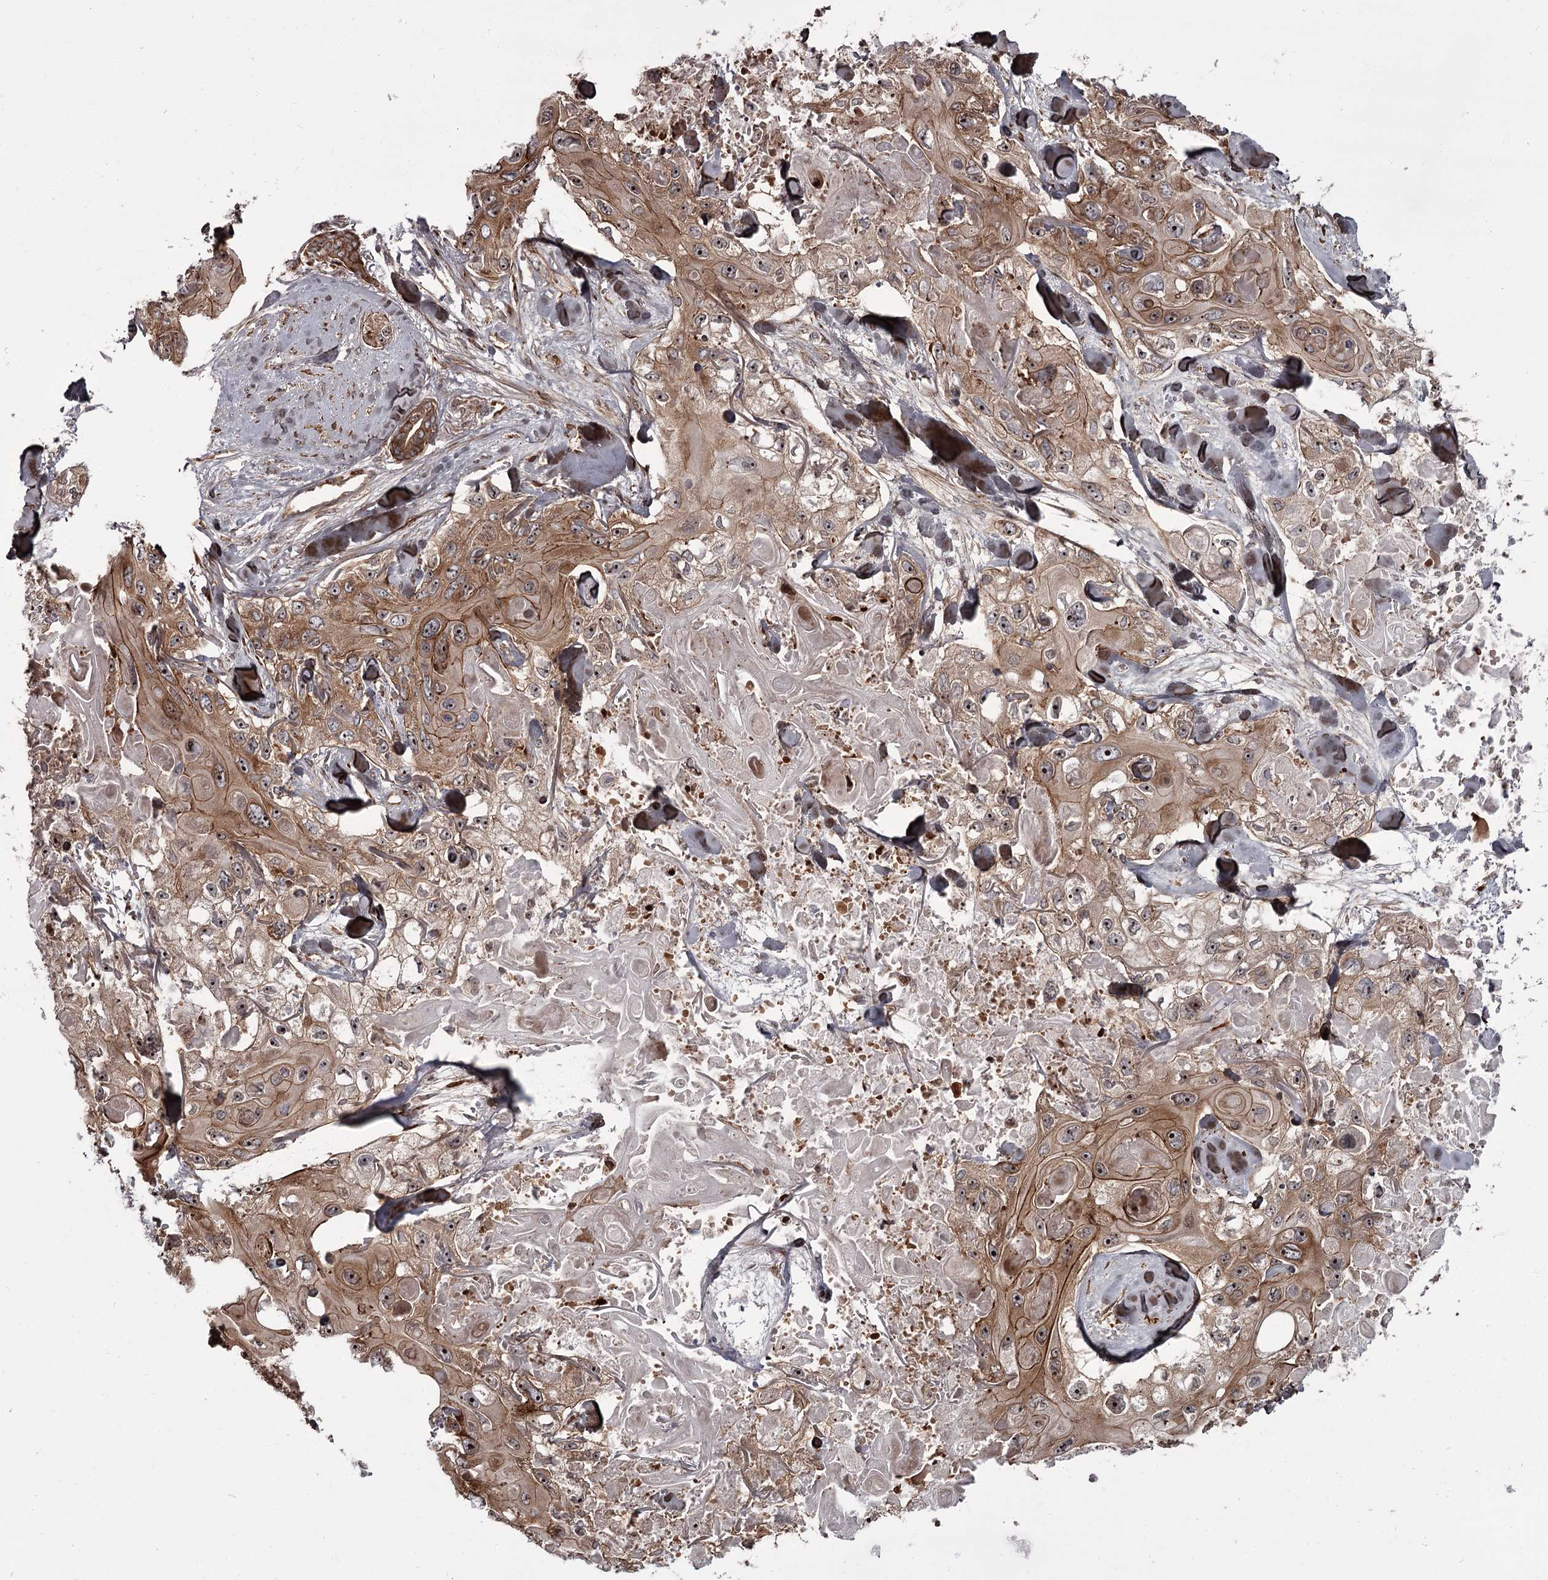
{"staining": {"intensity": "moderate", "quantity": ">75%", "location": "cytoplasmic/membranous,nuclear"}, "tissue": "skin cancer", "cell_type": "Tumor cells", "image_type": "cancer", "snomed": [{"axis": "morphology", "description": "Normal tissue, NOS"}, {"axis": "morphology", "description": "Squamous cell carcinoma, NOS"}, {"axis": "topography", "description": "Skin"}], "caption": "Skin squamous cell carcinoma stained with IHC demonstrates moderate cytoplasmic/membranous and nuclear staining in about >75% of tumor cells. Nuclei are stained in blue.", "gene": "THAP9", "patient": {"sex": "male", "age": 72}}